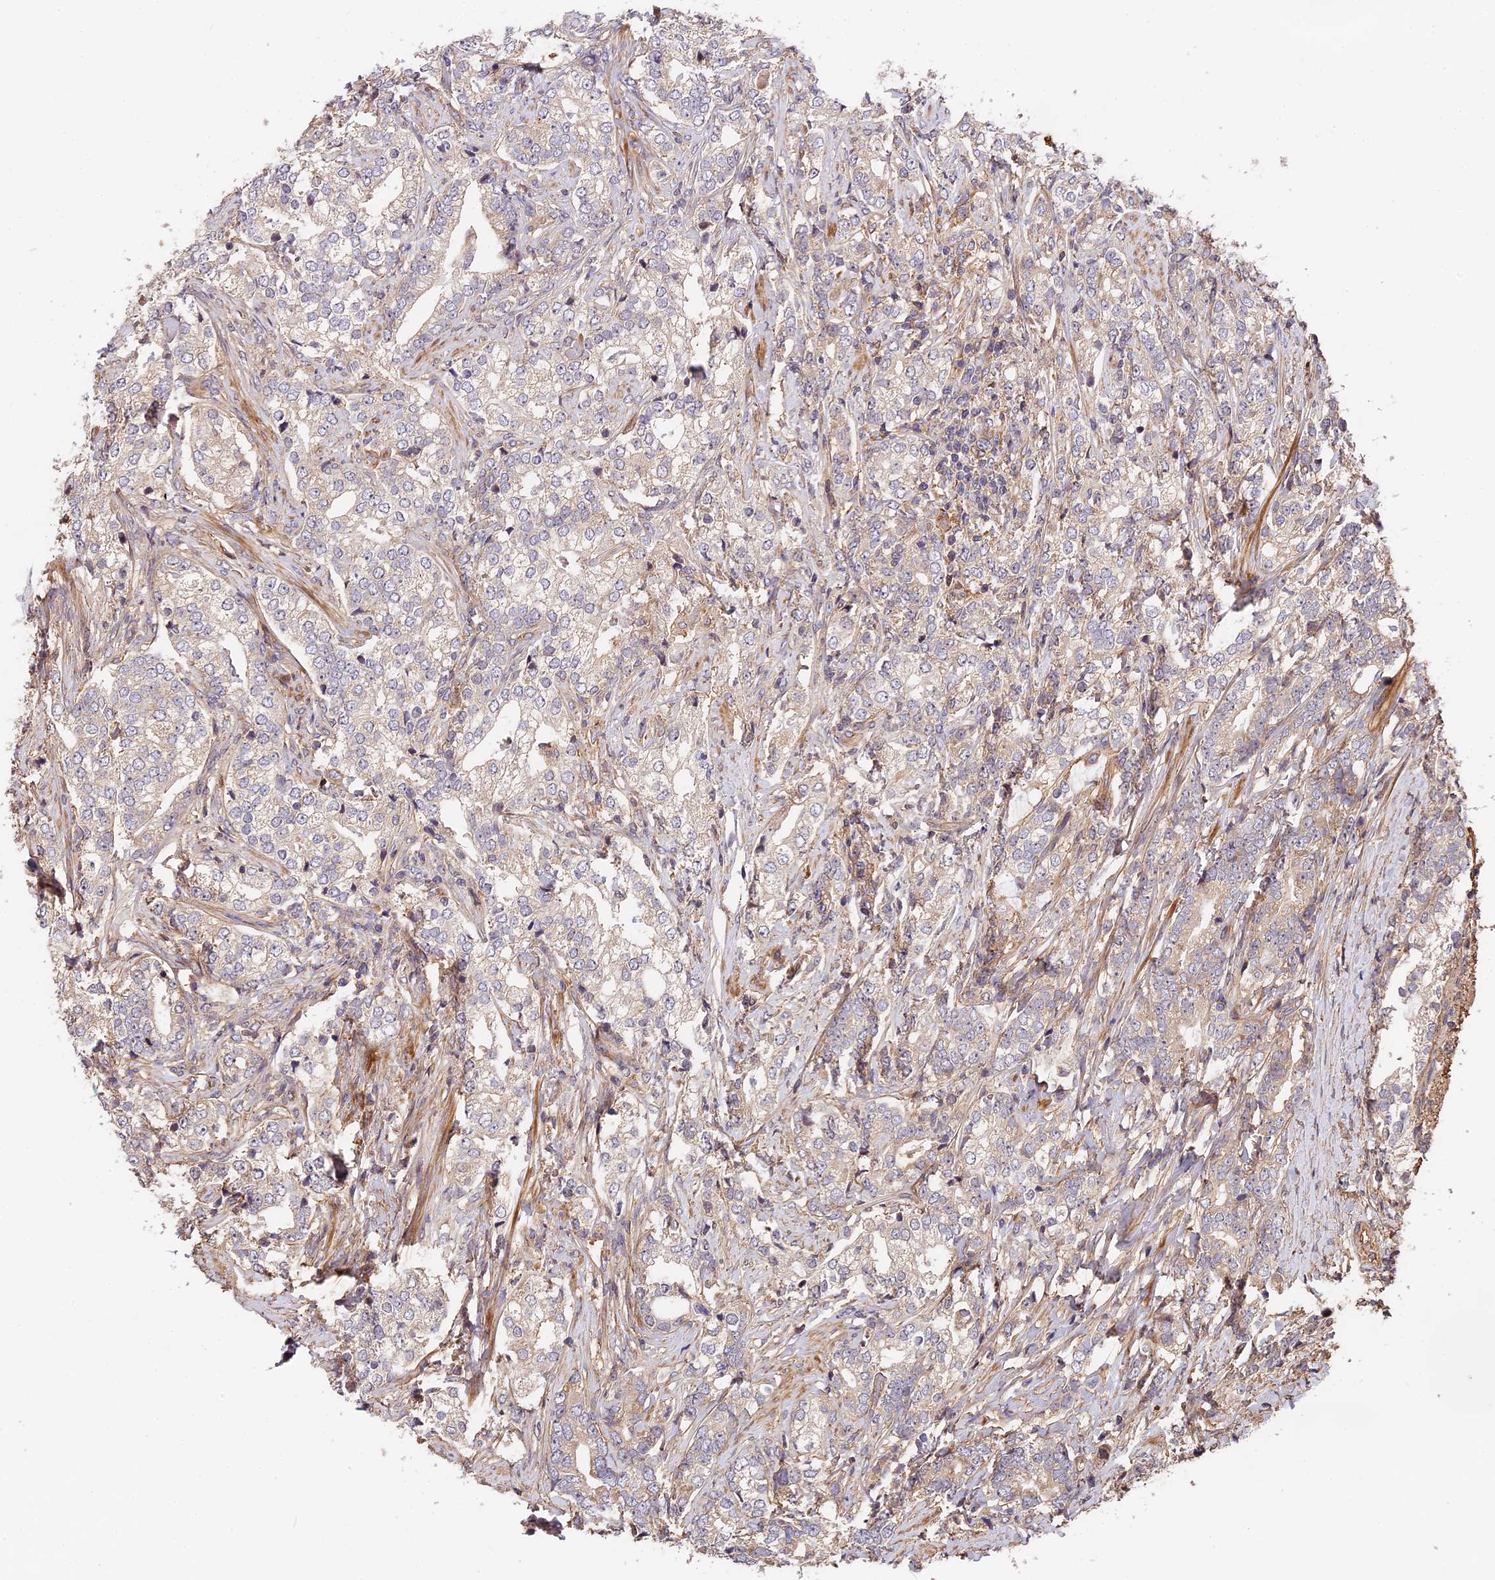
{"staining": {"intensity": "negative", "quantity": "none", "location": "none"}, "tissue": "prostate cancer", "cell_type": "Tumor cells", "image_type": "cancer", "snomed": [{"axis": "morphology", "description": "Adenocarcinoma, High grade"}, {"axis": "topography", "description": "Prostate"}], "caption": "Human prostate cancer stained for a protein using IHC exhibits no staining in tumor cells.", "gene": "ARHGAP17", "patient": {"sex": "male", "age": 69}}